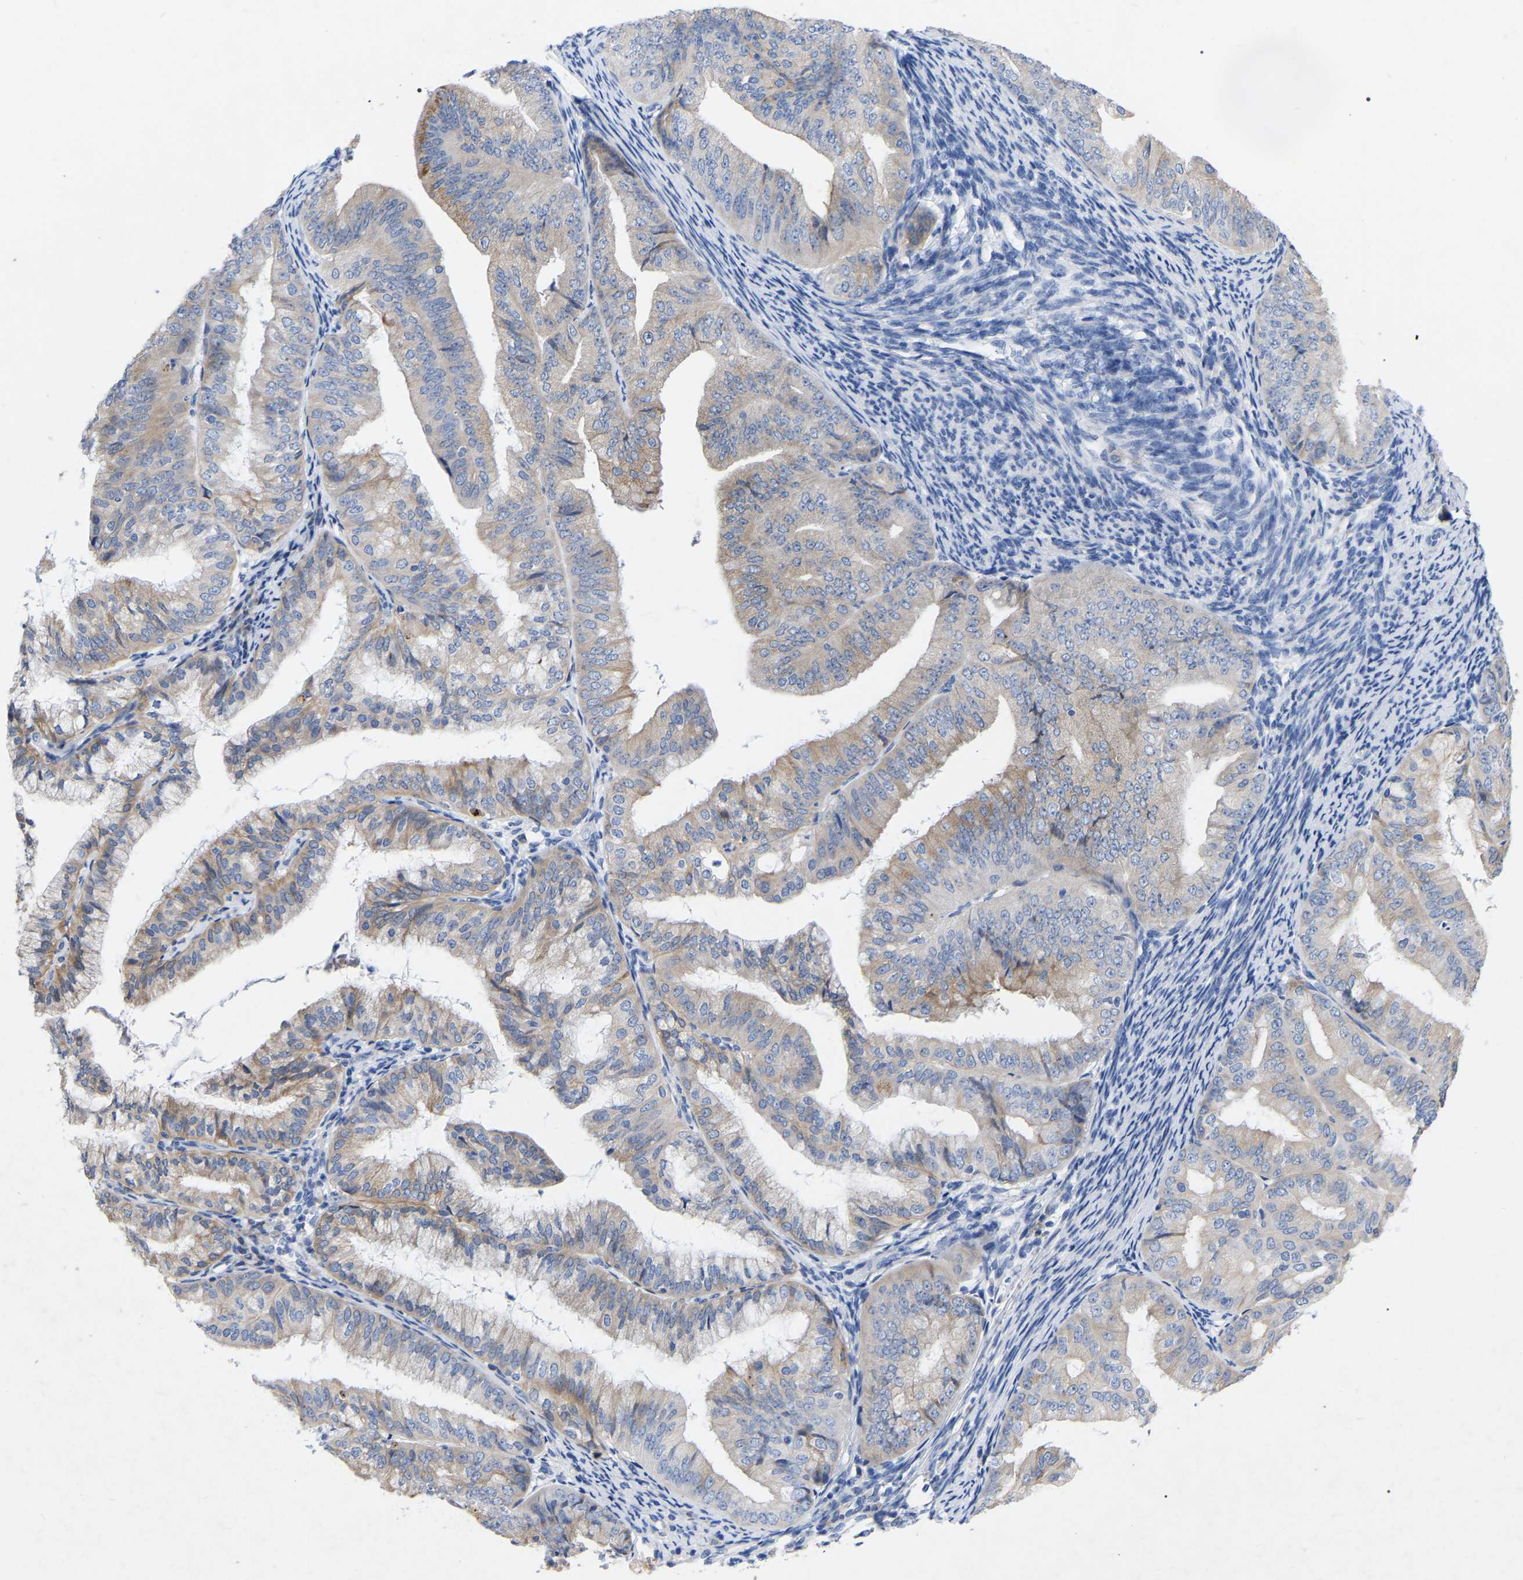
{"staining": {"intensity": "weak", "quantity": ">75%", "location": "cytoplasmic/membranous"}, "tissue": "endometrial cancer", "cell_type": "Tumor cells", "image_type": "cancer", "snomed": [{"axis": "morphology", "description": "Adenocarcinoma, NOS"}, {"axis": "topography", "description": "Endometrium"}], "caption": "Endometrial adenocarcinoma tissue reveals weak cytoplasmic/membranous expression in approximately >75% of tumor cells", "gene": "STRIP2", "patient": {"sex": "female", "age": 63}}